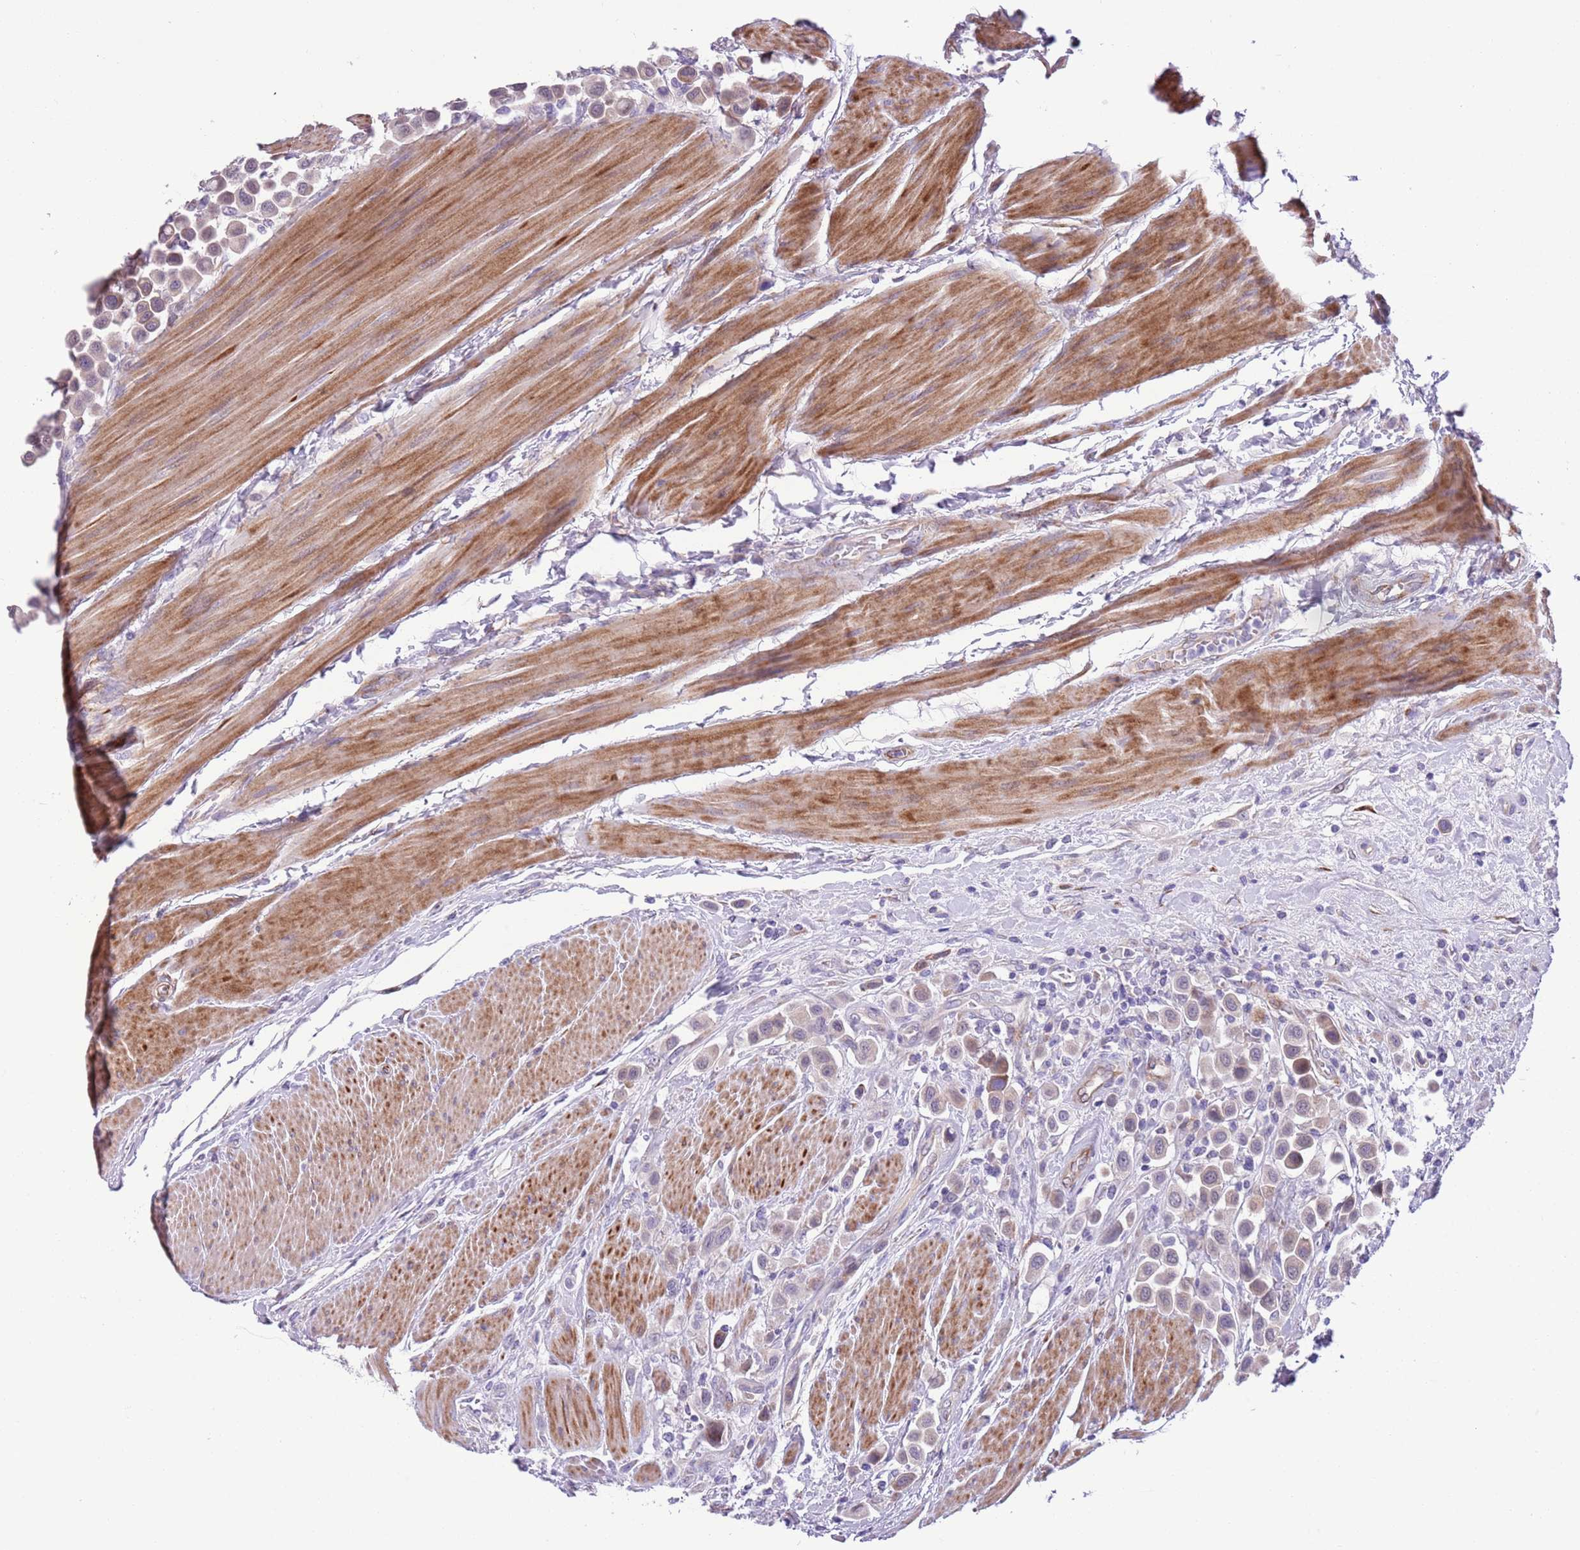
{"staining": {"intensity": "moderate", "quantity": "<25%", "location": "cytoplasmic/membranous"}, "tissue": "urothelial cancer", "cell_type": "Tumor cells", "image_type": "cancer", "snomed": [{"axis": "morphology", "description": "Urothelial carcinoma, High grade"}, {"axis": "topography", "description": "Urinary bladder"}], "caption": "Urothelial carcinoma (high-grade) was stained to show a protein in brown. There is low levels of moderate cytoplasmic/membranous positivity in about <25% of tumor cells.", "gene": "MRPL32", "patient": {"sex": "male", "age": 50}}